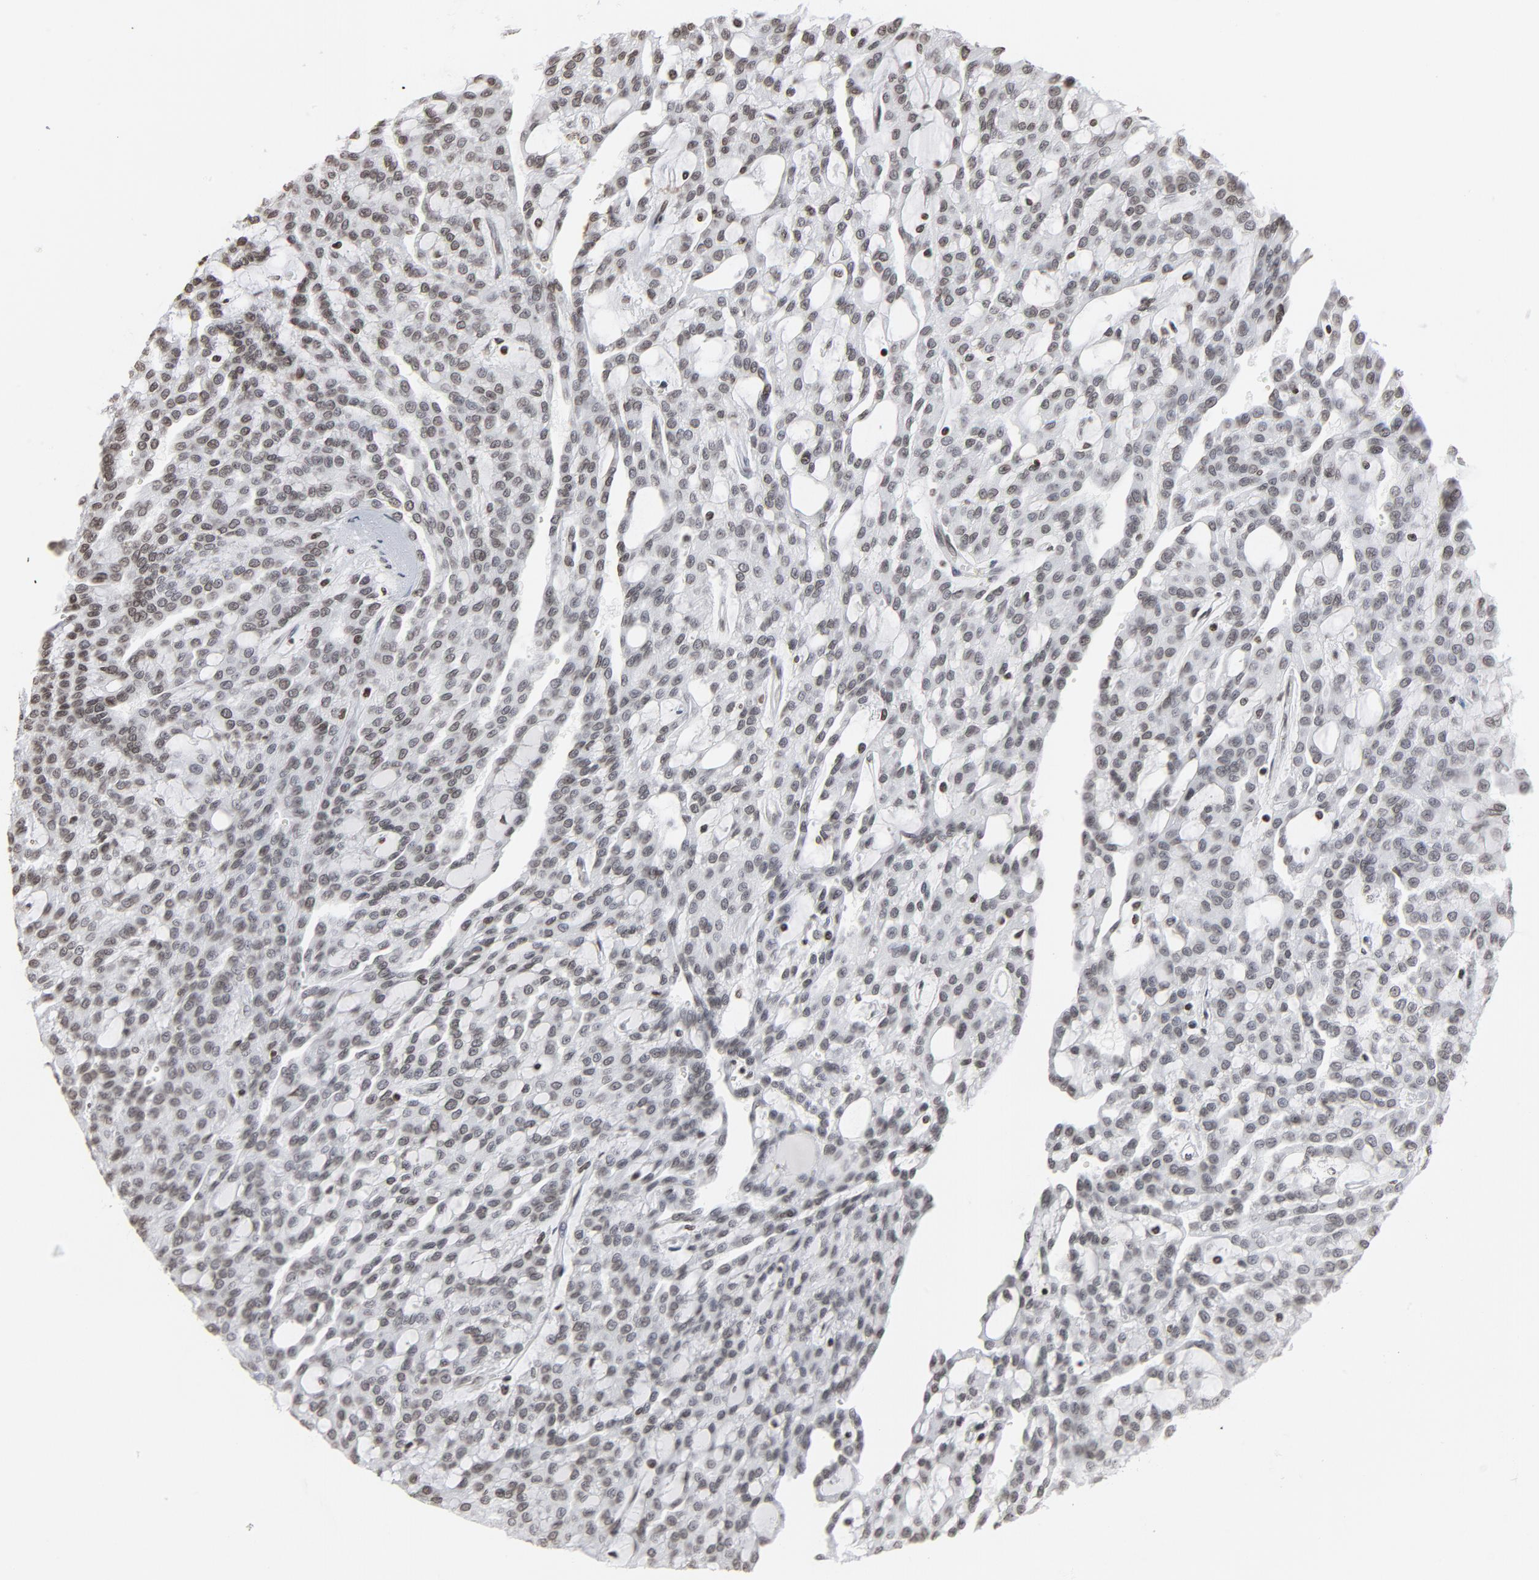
{"staining": {"intensity": "weak", "quantity": ">75%", "location": "nuclear"}, "tissue": "renal cancer", "cell_type": "Tumor cells", "image_type": "cancer", "snomed": [{"axis": "morphology", "description": "Adenocarcinoma, NOS"}, {"axis": "topography", "description": "Kidney"}], "caption": "Protein expression analysis of human renal cancer (adenocarcinoma) reveals weak nuclear positivity in about >75% of tumor cells.", "gene": "H2AC12", "patient": {"sex": "male", "age": 63}}